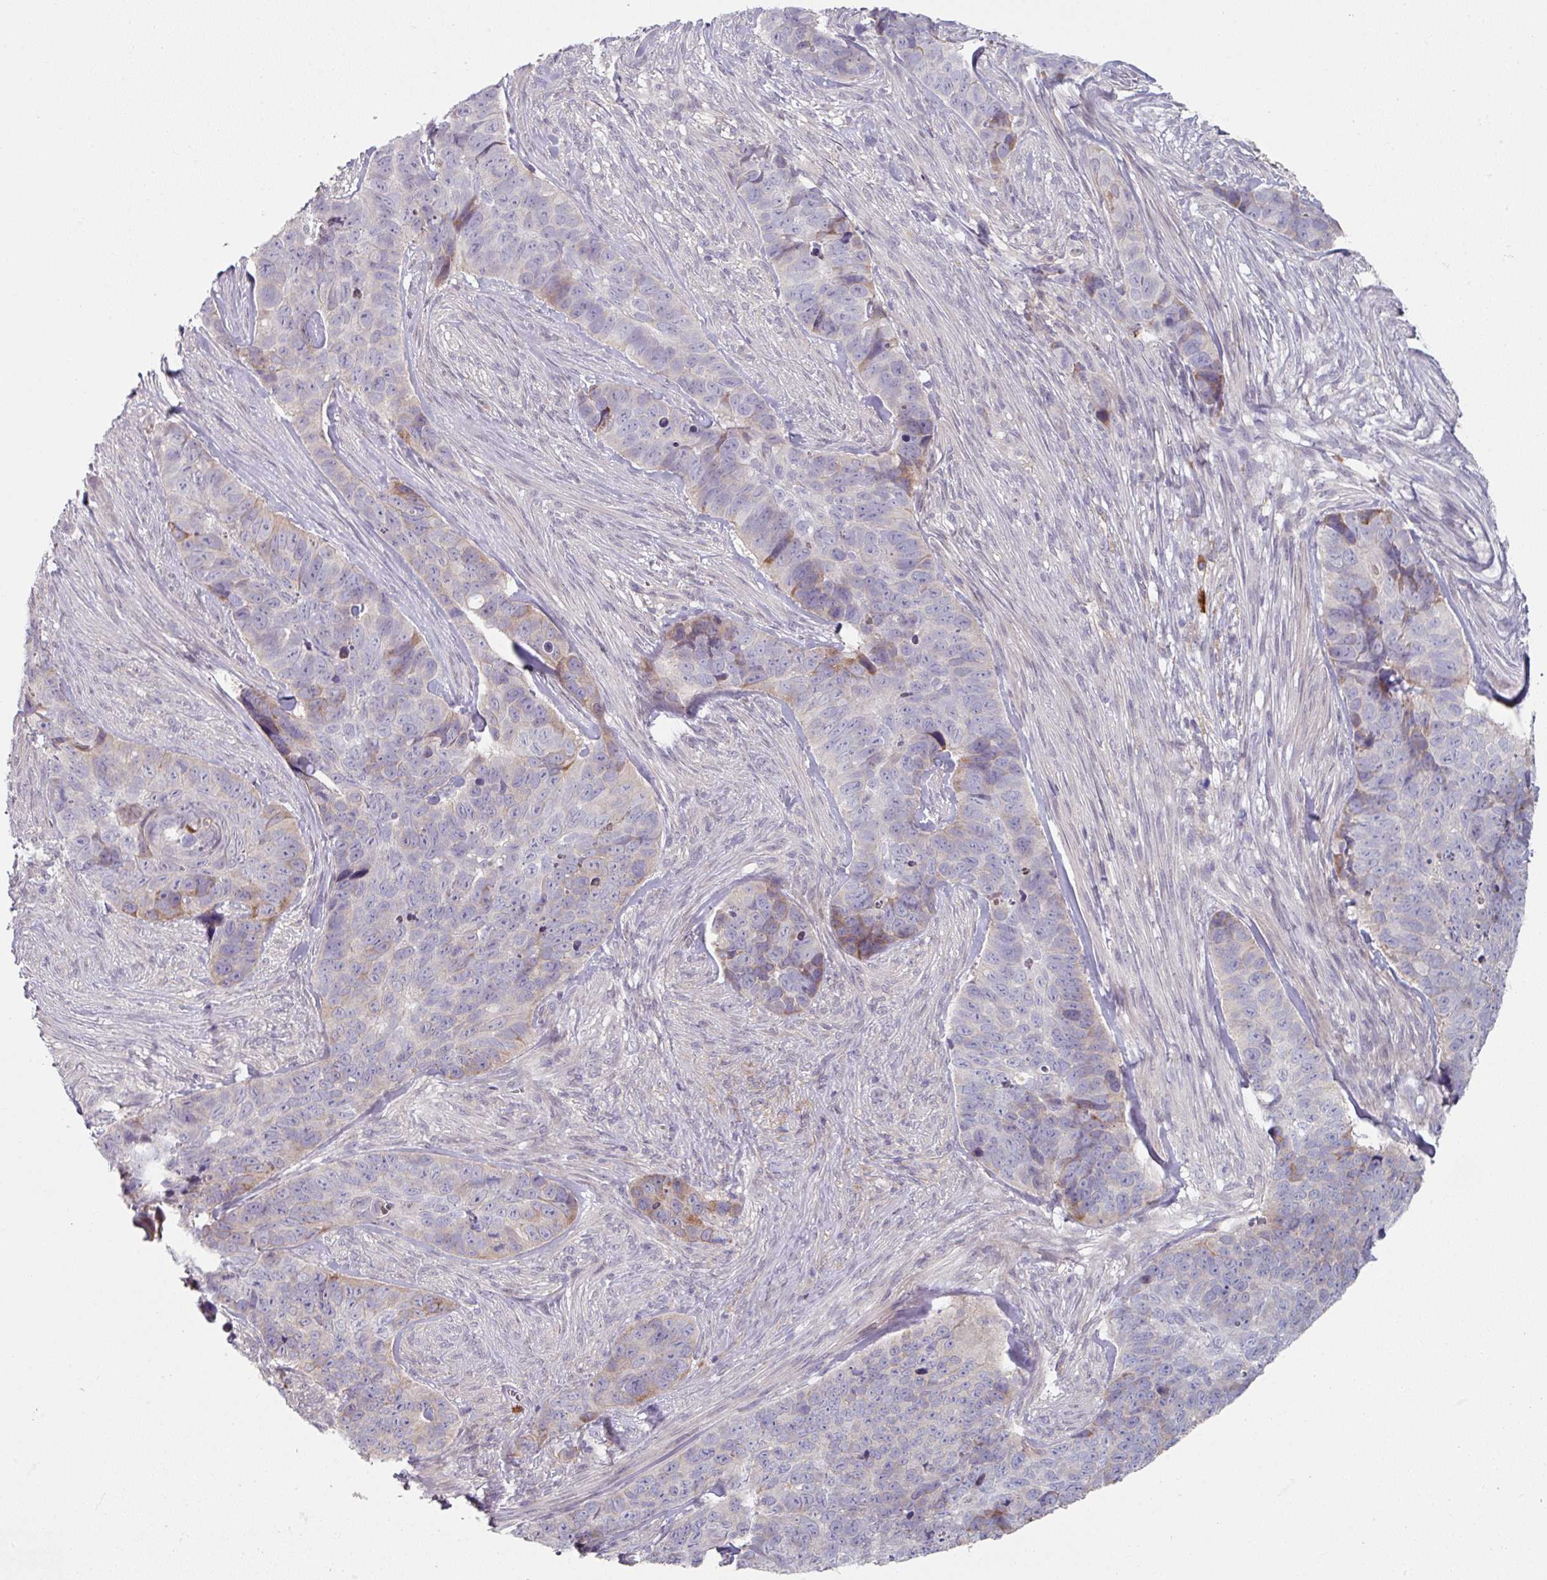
{"staining": {"intensity": "weak", "quantity": "<25%", "location": "cytoplasmic/membranous"}, "tissue": "skin cancer", "cell_type": "Tumor cells", "image_type": "cancer", "snomed": [{"axis": "morphology", "description": "Basal cell carcinoma"}, {"axis": "topography", "description": "Skin"}], "caption": "Skin cancer stained for a protein using IHC exhibits no expression tumor cells.", "gene": "WSB2", "patient": {"sex": "female", "age": 82}}